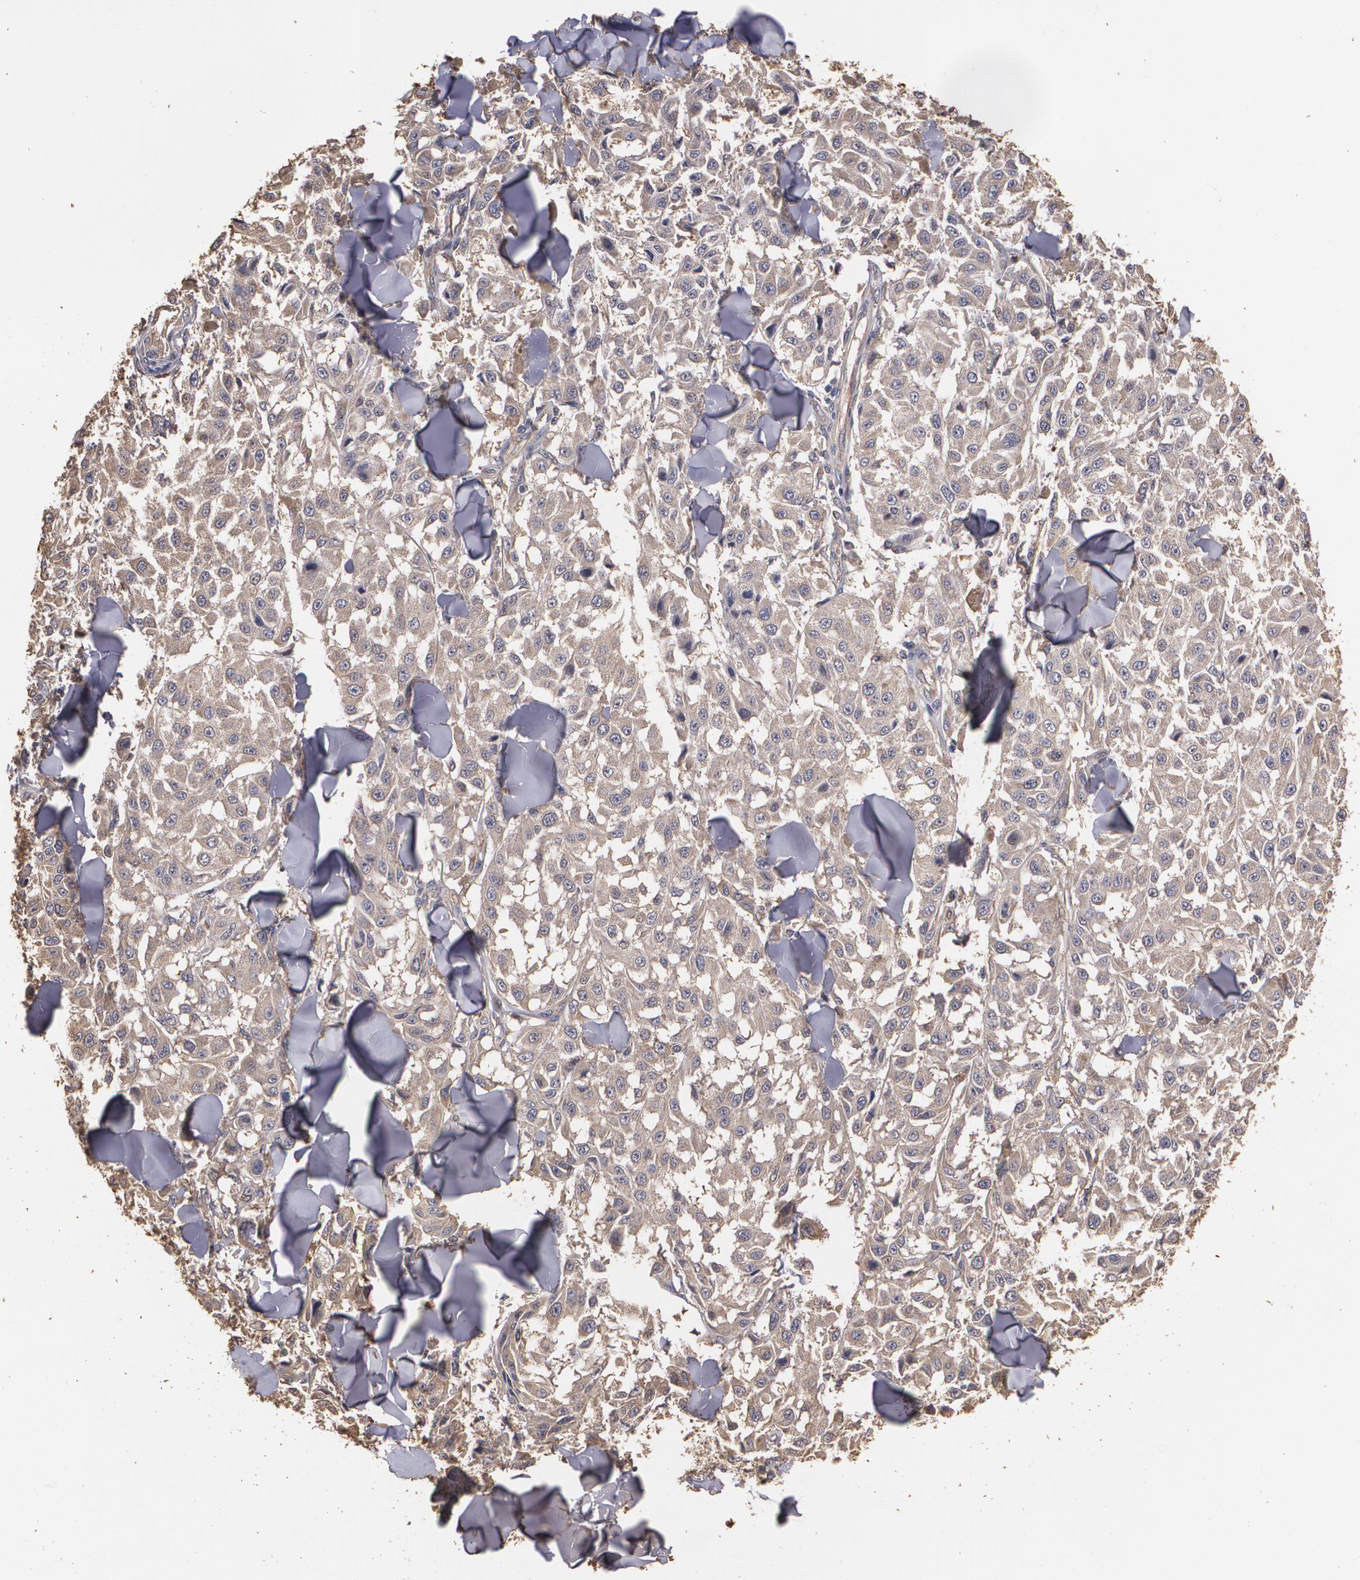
{"staining": {"intensity": "weak", "quantity": ">75%", "location": "cytoplasmic/membranous"}, "tissue": "melanoma", "cell_type": "Tumor cells", "image_type": "cancer", "snomed": [{"axis": "morphology", "description": "Malignant melanoma, NOS"}, {"axis": "topography", "description": "Skin"}], "caption": "Protein staining of melanoma tissue exhibits weak cytoplasmic/membranous expression in approximately >75% of tumor cells.", "gene": "PON1", "patient": {"sex": "female", "age": 64}}